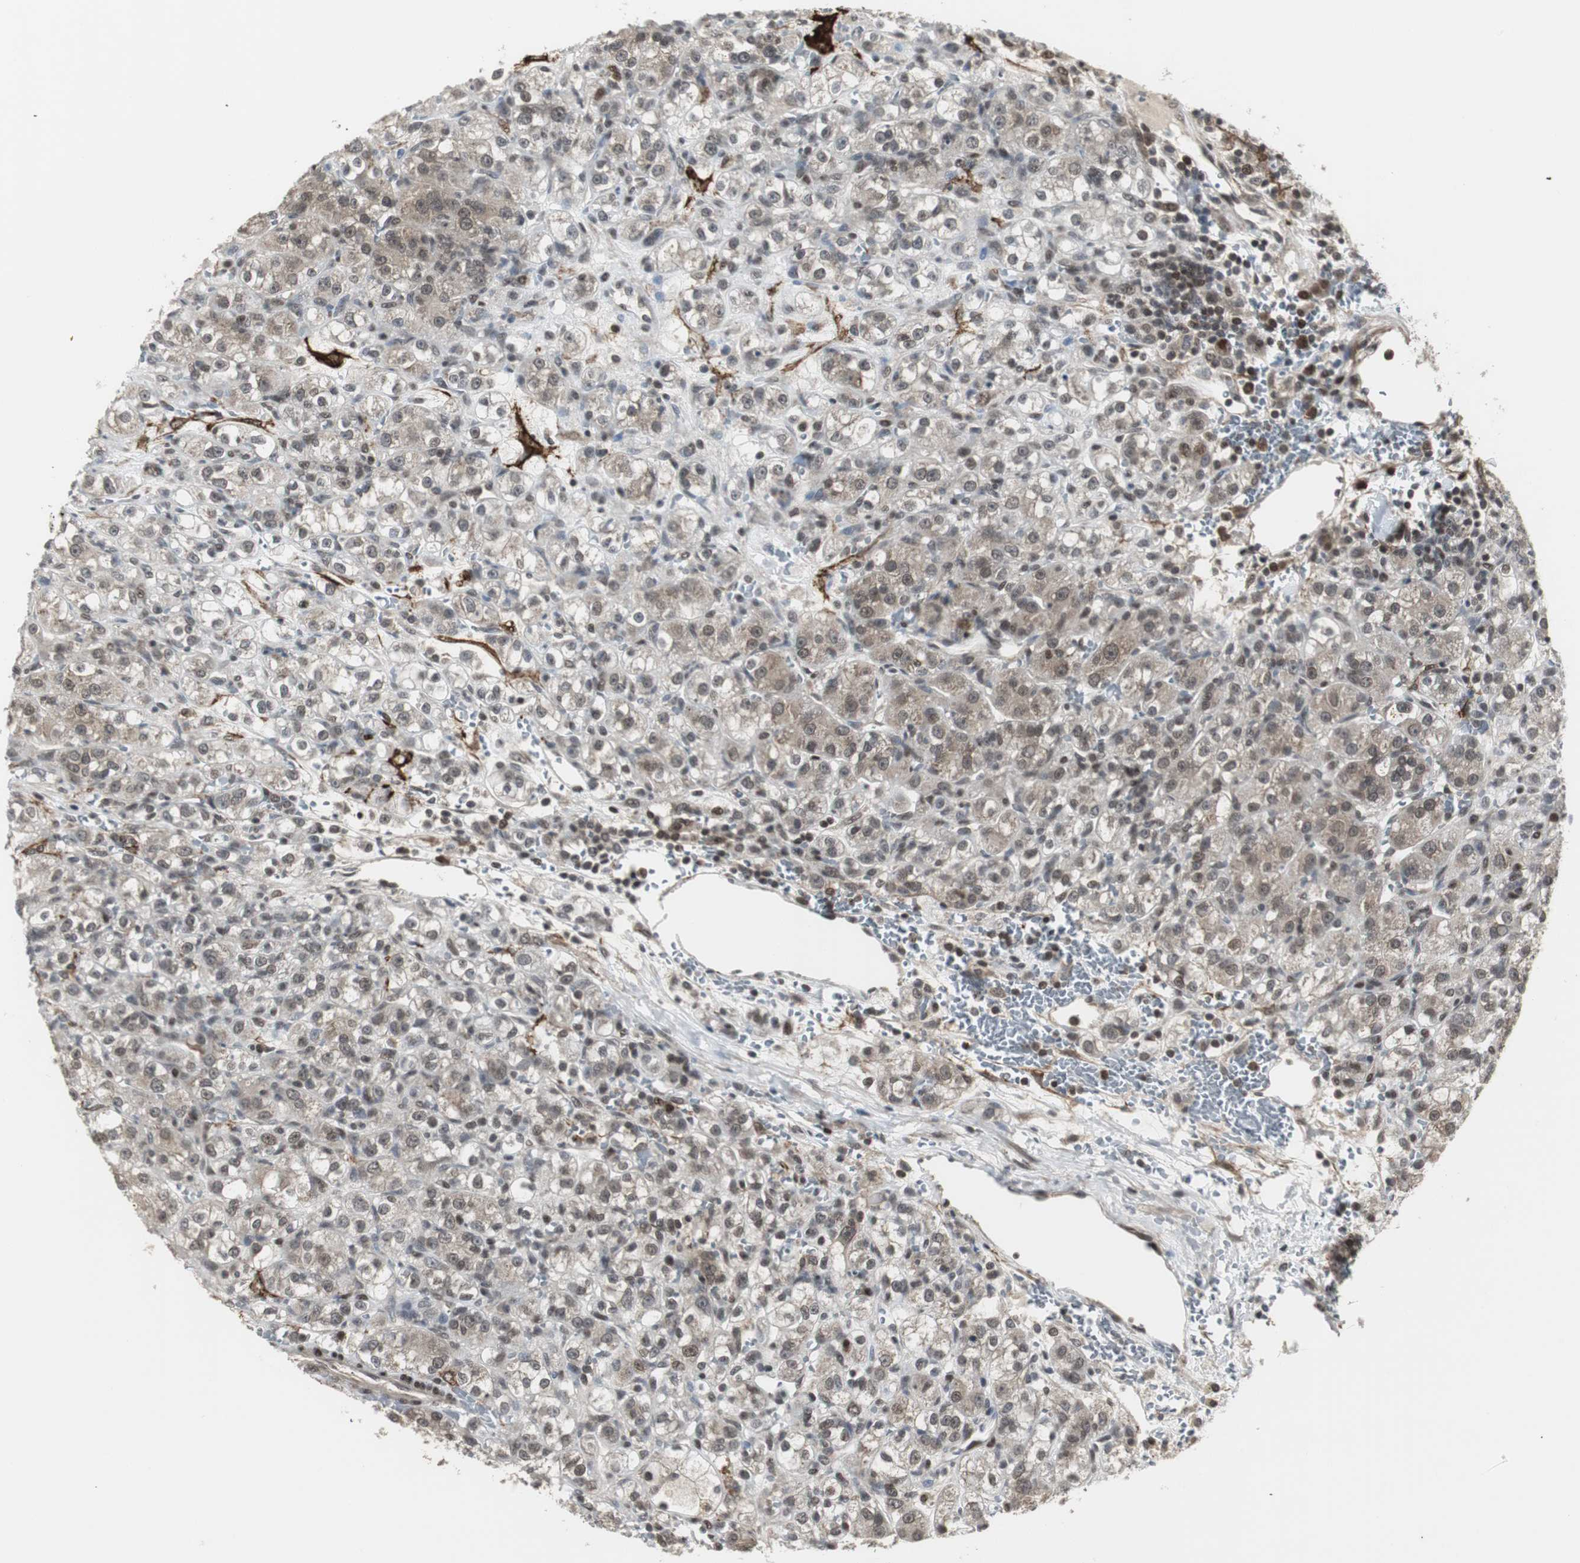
{"staining": {"intensity": "weak", "quantity": ">75%", "location": "cytoplasmic/membranous,nuclear"}, "tissue": "renal cancer", "cell_type": "Tumor cells", "image_type": "cancer", "snomed": [{"axis": "morphology", "description": "Normal tissue, NOS"}, {"axis": "morphology", "description": "Adenocarcinoma, NOS"}, {"axis": "topography", "description": "Kidney"}], "caption": "A brown stain highlights weak cytoplasmic/membranous and nuclear expression of a protein in human renal adenocarcinoma tumor cells. (DAB (3,3'-diaminobenzidine) IHC with brightfield microscopy, high magnification).", "gene": "MPG", "patient": {"sex": "male", "age": 61}}